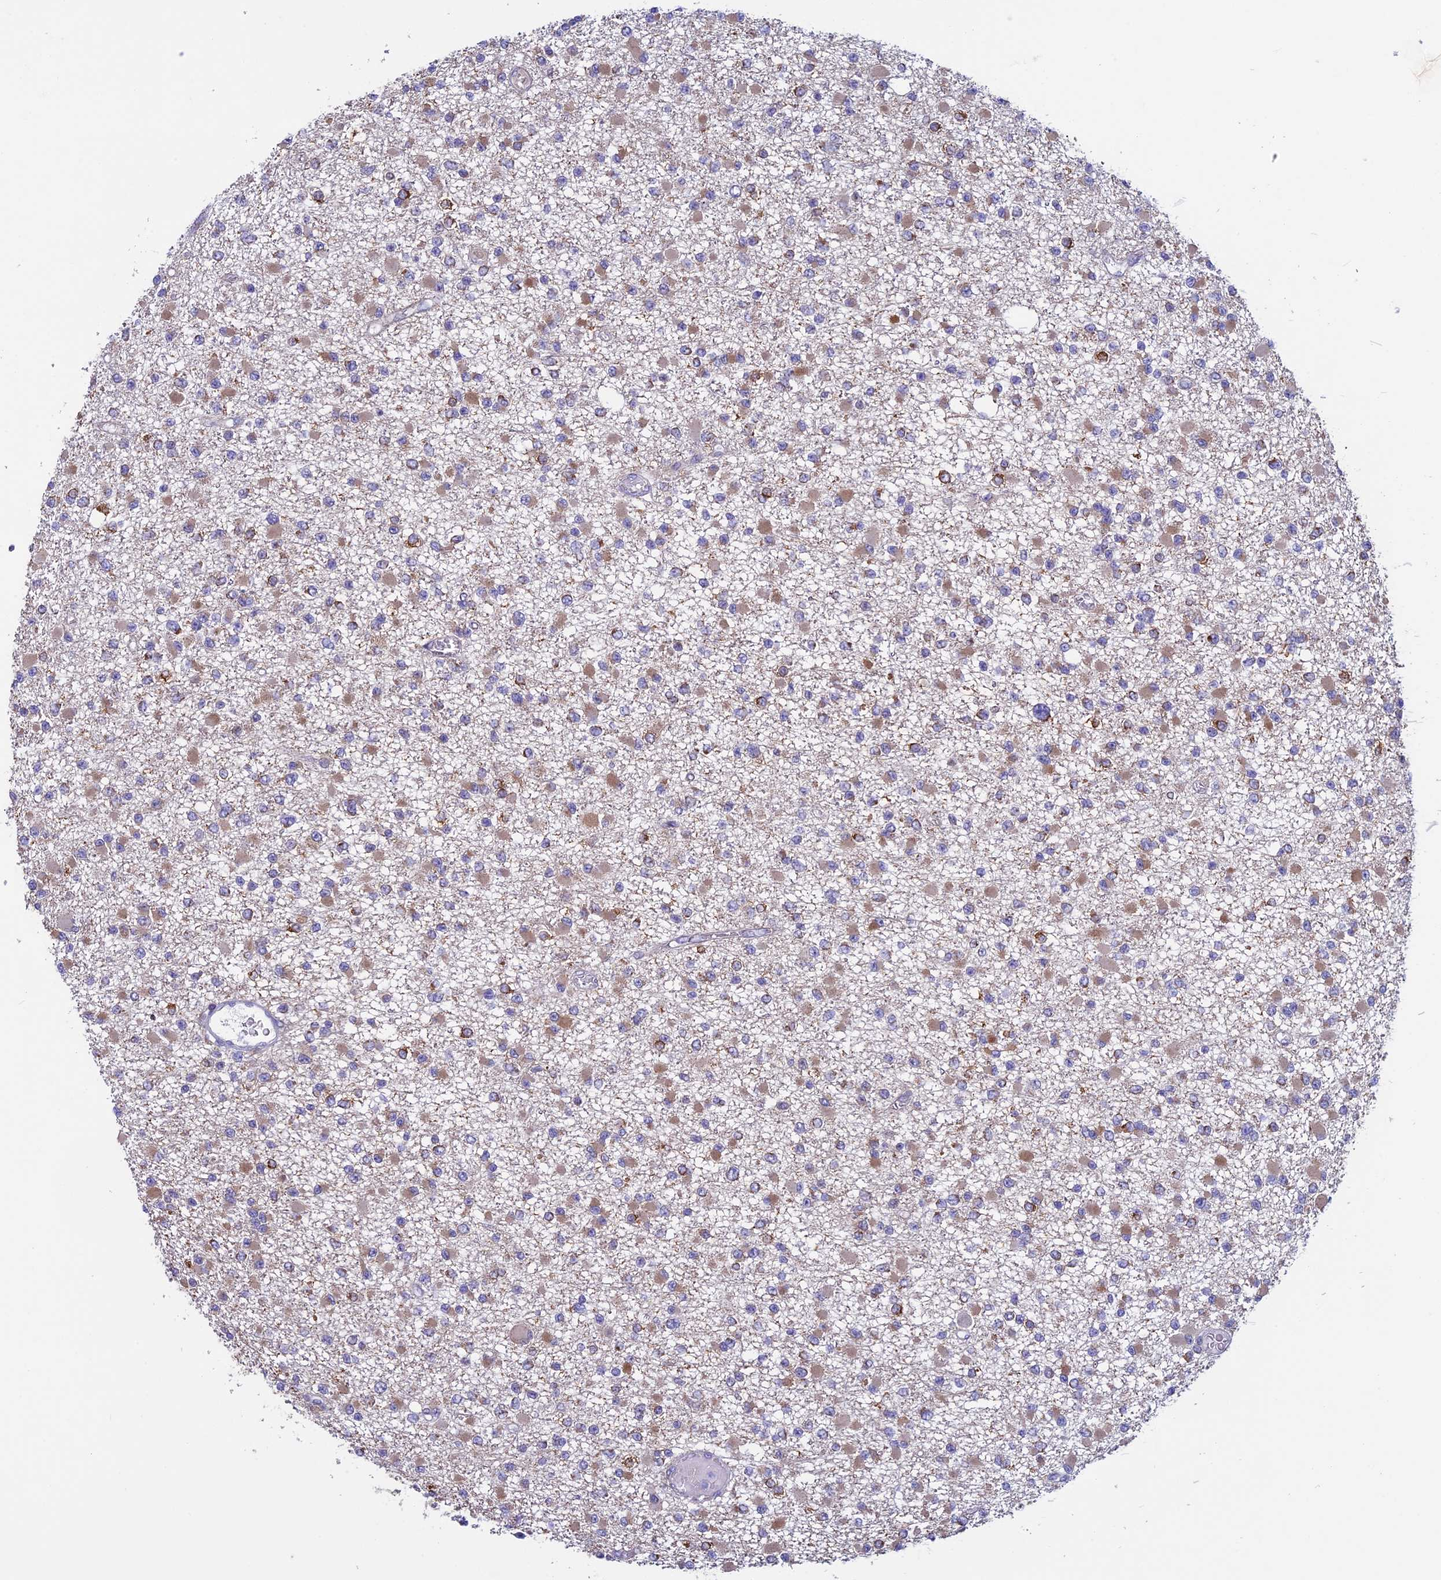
{"staining": {"intensity": "moderate", "quantity": "25%-75%", "location": "cytoplasmic/membranous"}, "tissue": "glioma", "cell_type": "Tumor cells", "image_type": "cancer", "snomed": [{"axis": "morphology", "description": "Glioma, malignant, Low grade"}, {"axis": "topography", "description": "Brain"}], "caption": "High-power microscopy captured an immunohistochemistry micrograph of malignant glioma (low-grade), revealing moderate cytoplasmic/membranous expression in about 25%-75% of tumor cells.", "gene": "MFSD12", "patient": {"sex": "female", "age": 22}}